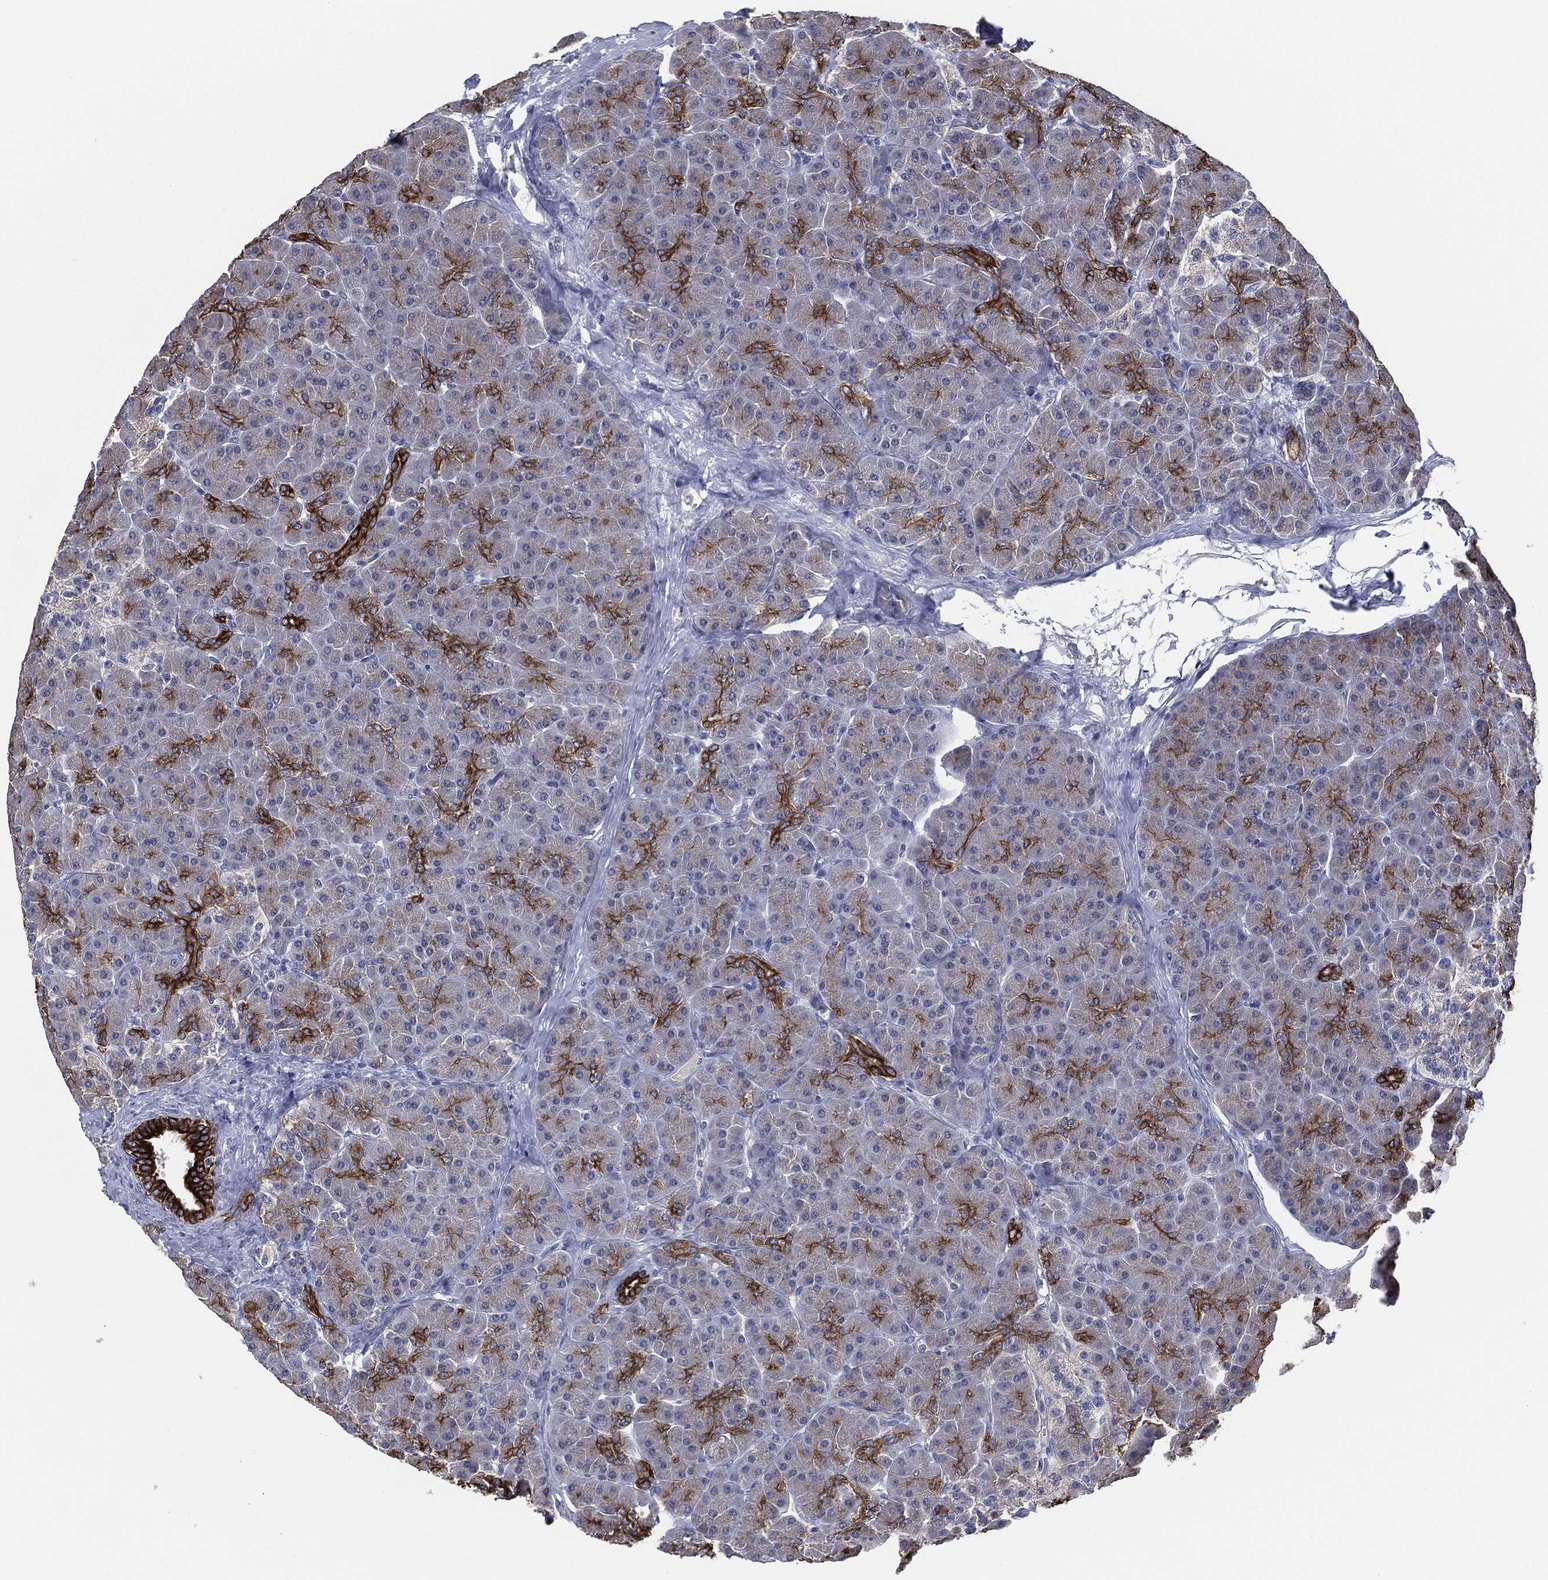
{"staining": {"intensity": "strong", "quantity": "25%-75%", "location": "cytoplasmic/membranous"}, "tissue": "pancreas", "cell_type": "Exocrine glandular cells", "image_type": "normal", "snomed": [{"axis": "morphology", "description": "Normal tissue, NOS"}, {"axis": "topography", "description": "Pancreas"}], "caption": "Exocrine glandular cells exhibit high levels of strong cytoplasmic/membranous staining in approximately 25%-75% of cells in unremarkable pancreas.", "gene": "SHROOM2", "patient": {"sex": "female", "age": 44}}